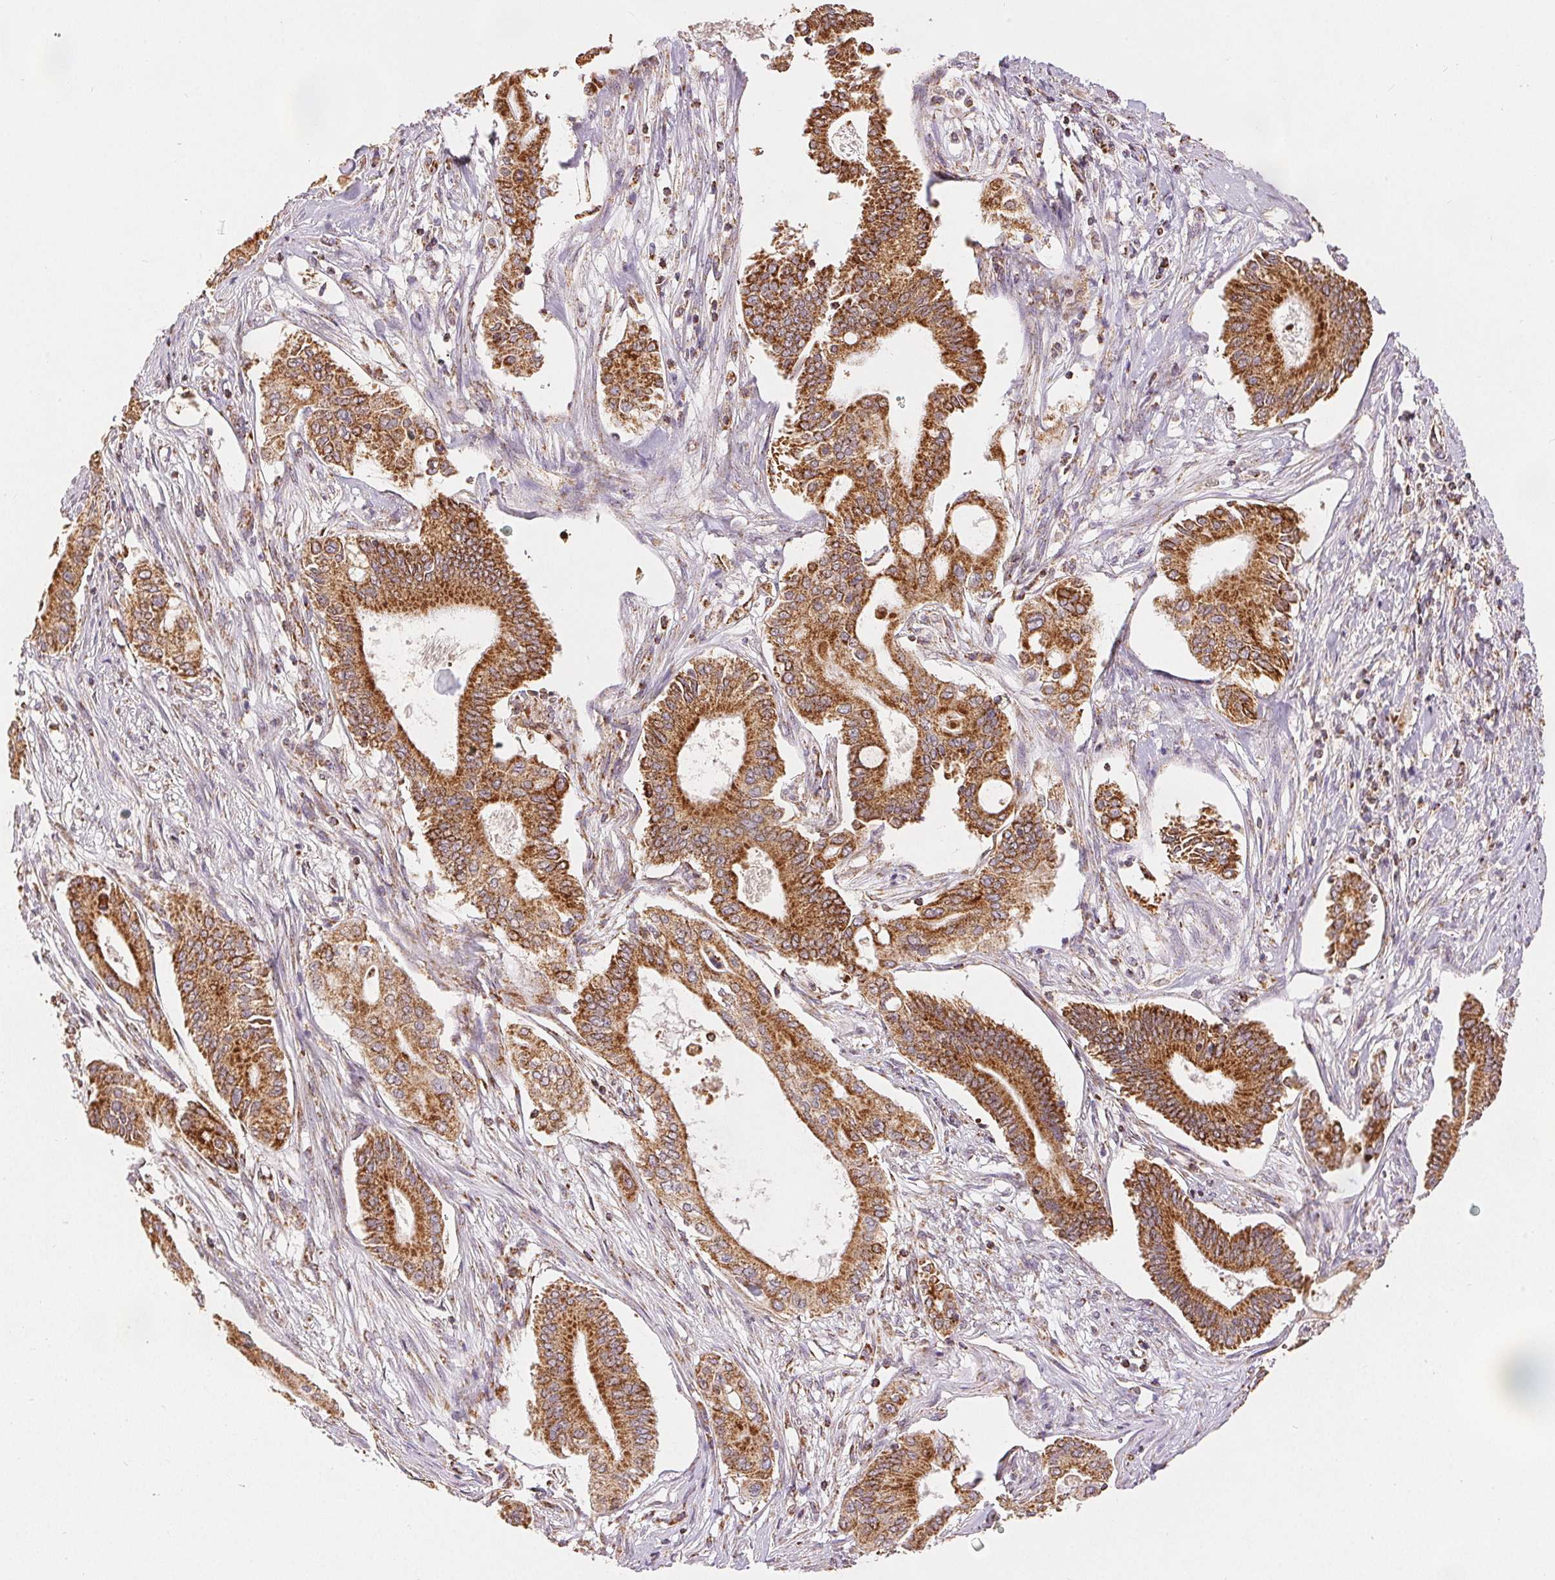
{"staining": {"intensity": "moderate", "quantity": ">75%", "location": "cytoplasmic/membranous"}, "tissue": "pancreatic cancer", "cell_type": "Tumor cells", "image_type": "cancer", "snomed": [{"axis": "morphology", "description": "Adenocarcinoma, NOS"}, {"axis": "topography", "description": "Pancreas"}], "caption": "Pancreatic adenocarcinoma stained with DAB immunohistochemistry (IHC) displays medium levels of moderate cytoplasmic/membranous staining in approximately >75% of tumor cells. The protein is shown in brown color, while the nuclei are stained blue.", "gene": "SDHB", "patient": {"sex": "female", "age": 68}}